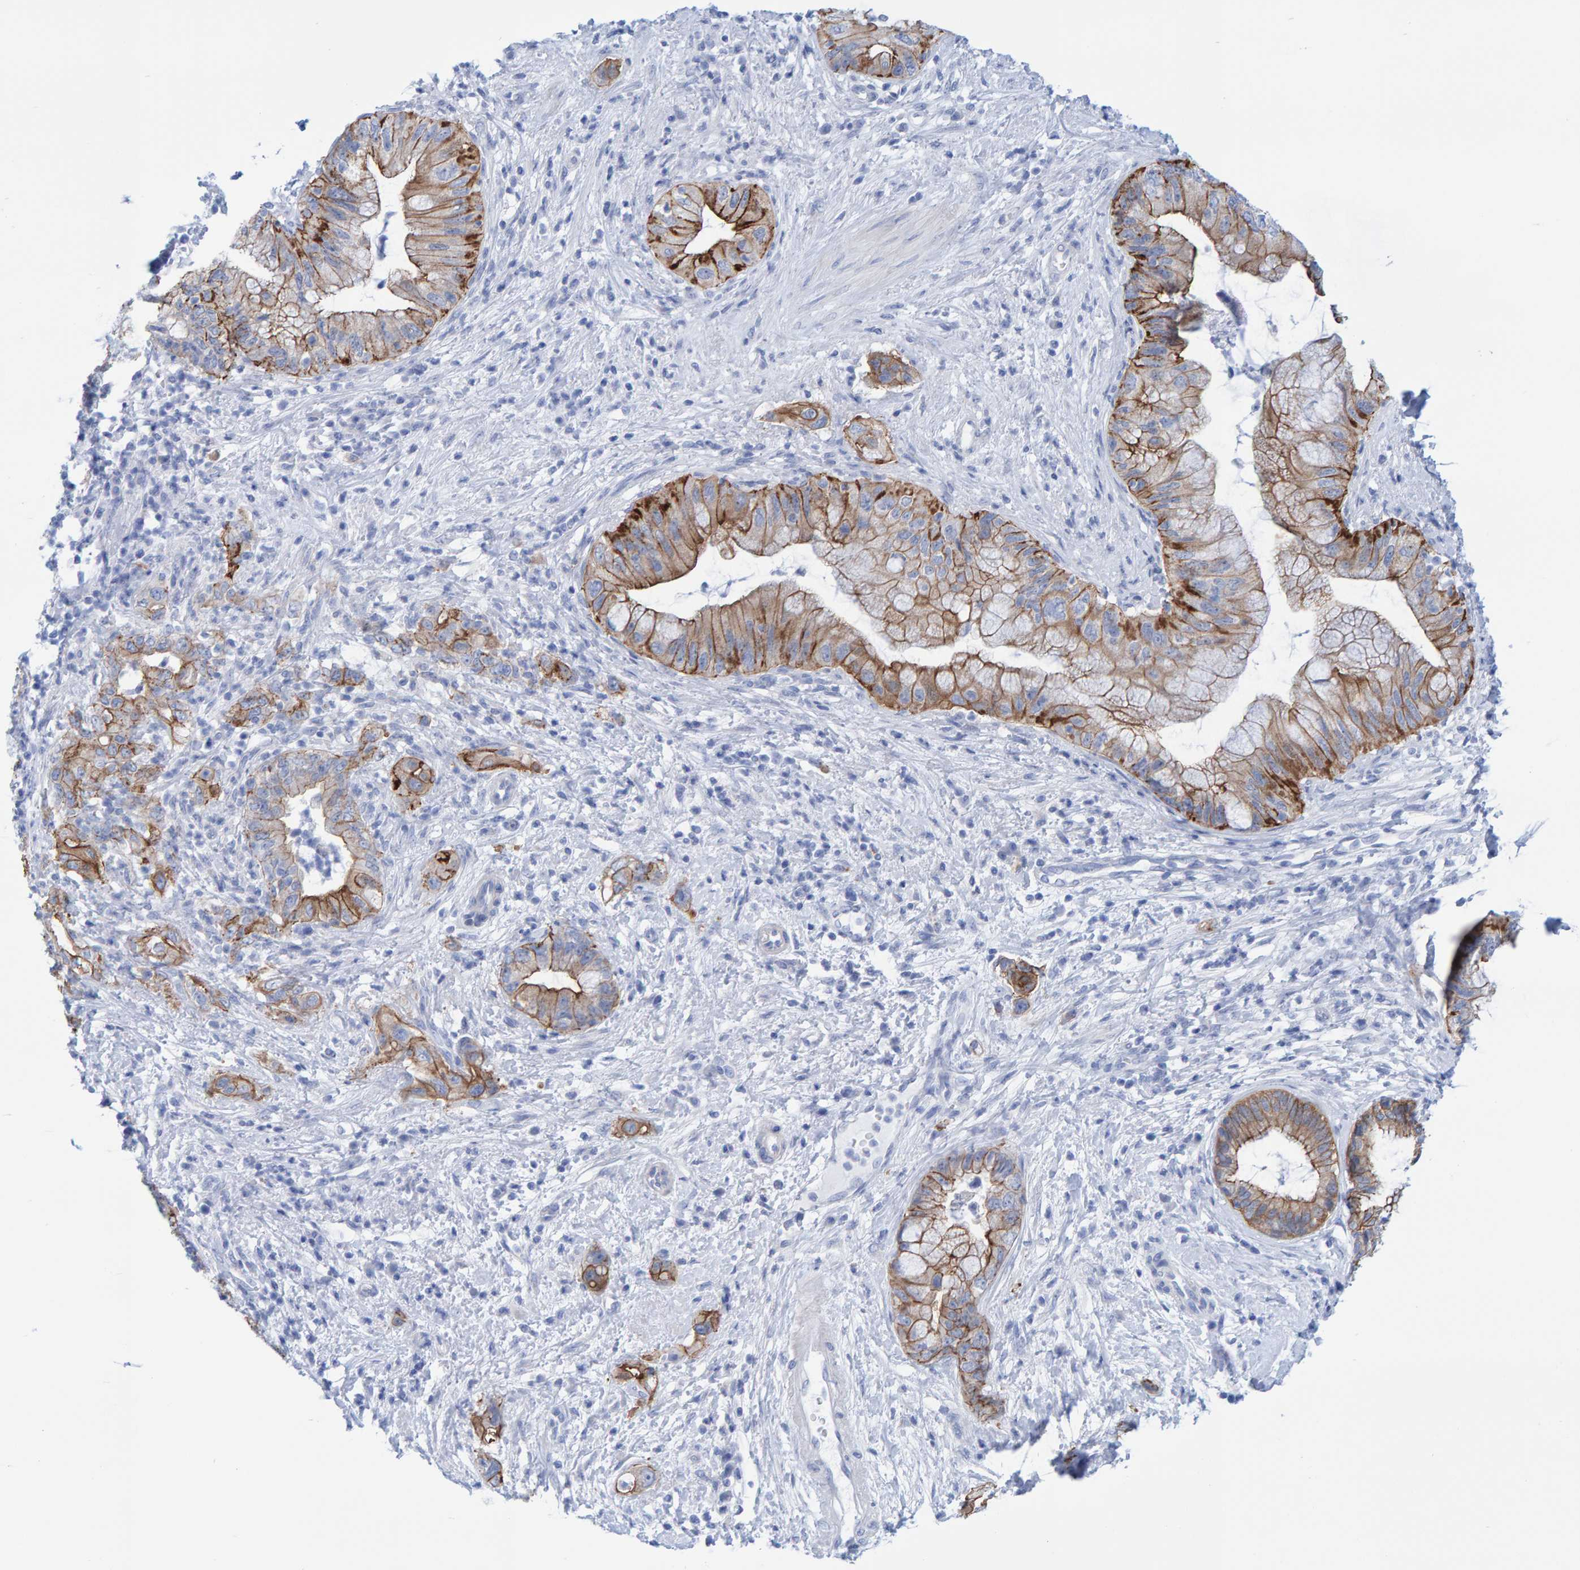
{"staining": {"intensity": "moderate", "quantity": ">75%", "location": "cytoplasmic/membranous"}, "tissue": "pancreatic cancer", "cell_type": "Tumor cells", "image_type": "cancer", "snomed": [{"axis": "morphology", "description": "Adenocarcinoma, NOS"}, {"axis": "topography", "description": "Pancreas"}], "caption": "Brown immunohistochemical staining in pancreatic cancer (adenocarcinoma) demonstrates moderate cytoplasmic/membranous positivity in approximately >75% of tumor cells.", "gene": "JAKMIP3", "patient": {"sex": "female", "age": 73}}